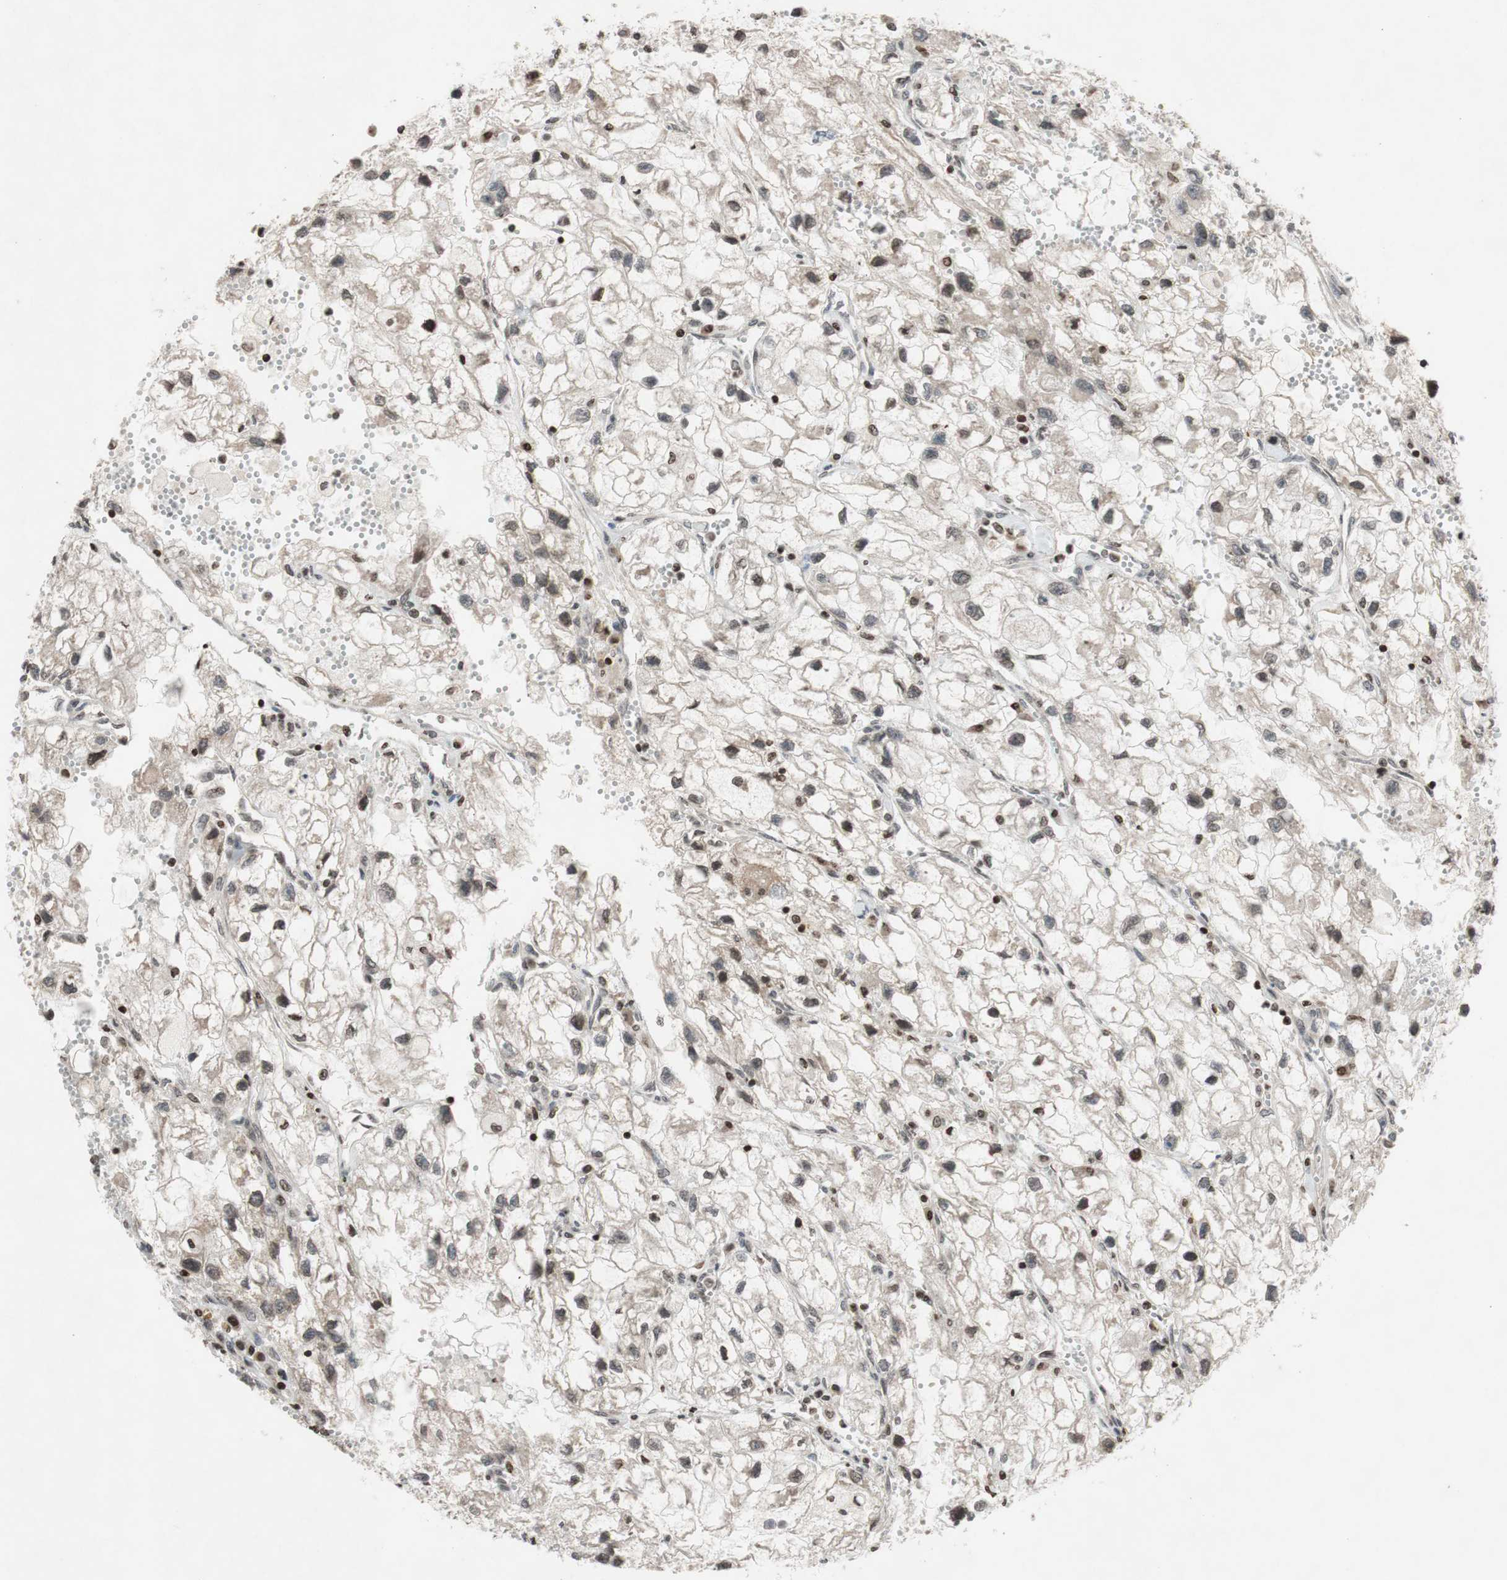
{"staining": {"intensity": "moderate", "quantity": ">75%", "location": "nuclear"}, "tissue": "renal cancer", "cell_type": "Tumor cells", "image_type": "cancer", "snomed": [{"axis": "morphology", "description": "Adenocarcinoma, NOS"}, {"axis": "topography", "description": "Kidney"}], "caption": "A medium amount of moderate nuclear expression is present in approximately >75% of tumor cells in renal cancer (adenocarcinoma) tissue.", "gene": "MCM6", "patient": {"sex": "female", "age": 70}}